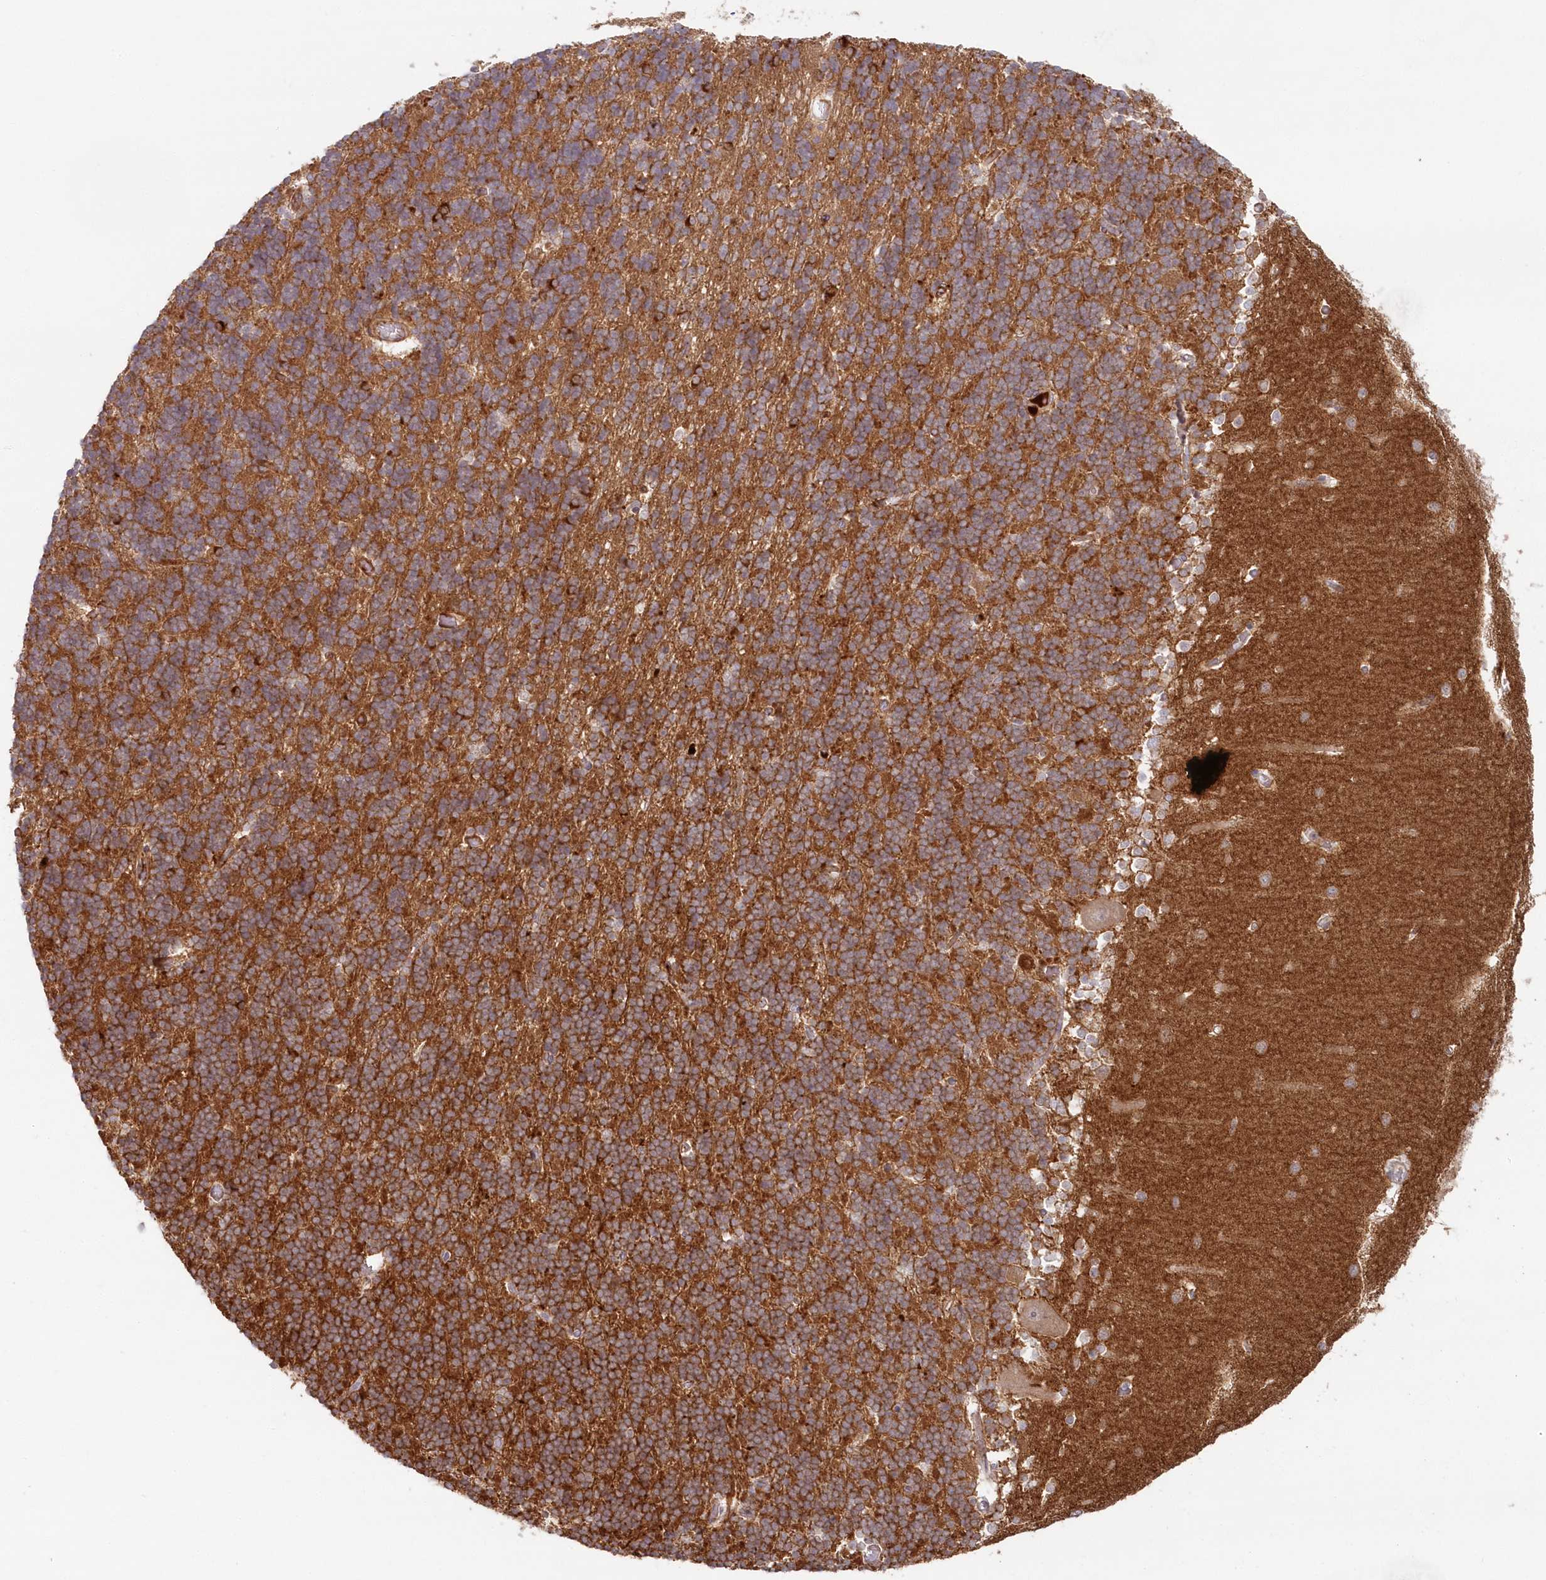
{"staining": {"intensity": "moderate", "quantity": "25%-75%", "location": "cytoplasmic/membranous"}, "tissue": "cerebellum", "cell_type": "Cells in granular layer", "image_type": "normal", "snomed": [{"axis": "morphology", "description": "Normal tissue, NOS"}, {"axis": "topography", "description": "Cerebellum"}], "caption": "The image shows immunohistochemical staining of normal cerebellum. There is moderate cytoplasmic/membranous expression is identified in about 25%-75% of cells in granular layer.", "gene": "GBE1", "patient": {"sex": "male", "age": 37}}